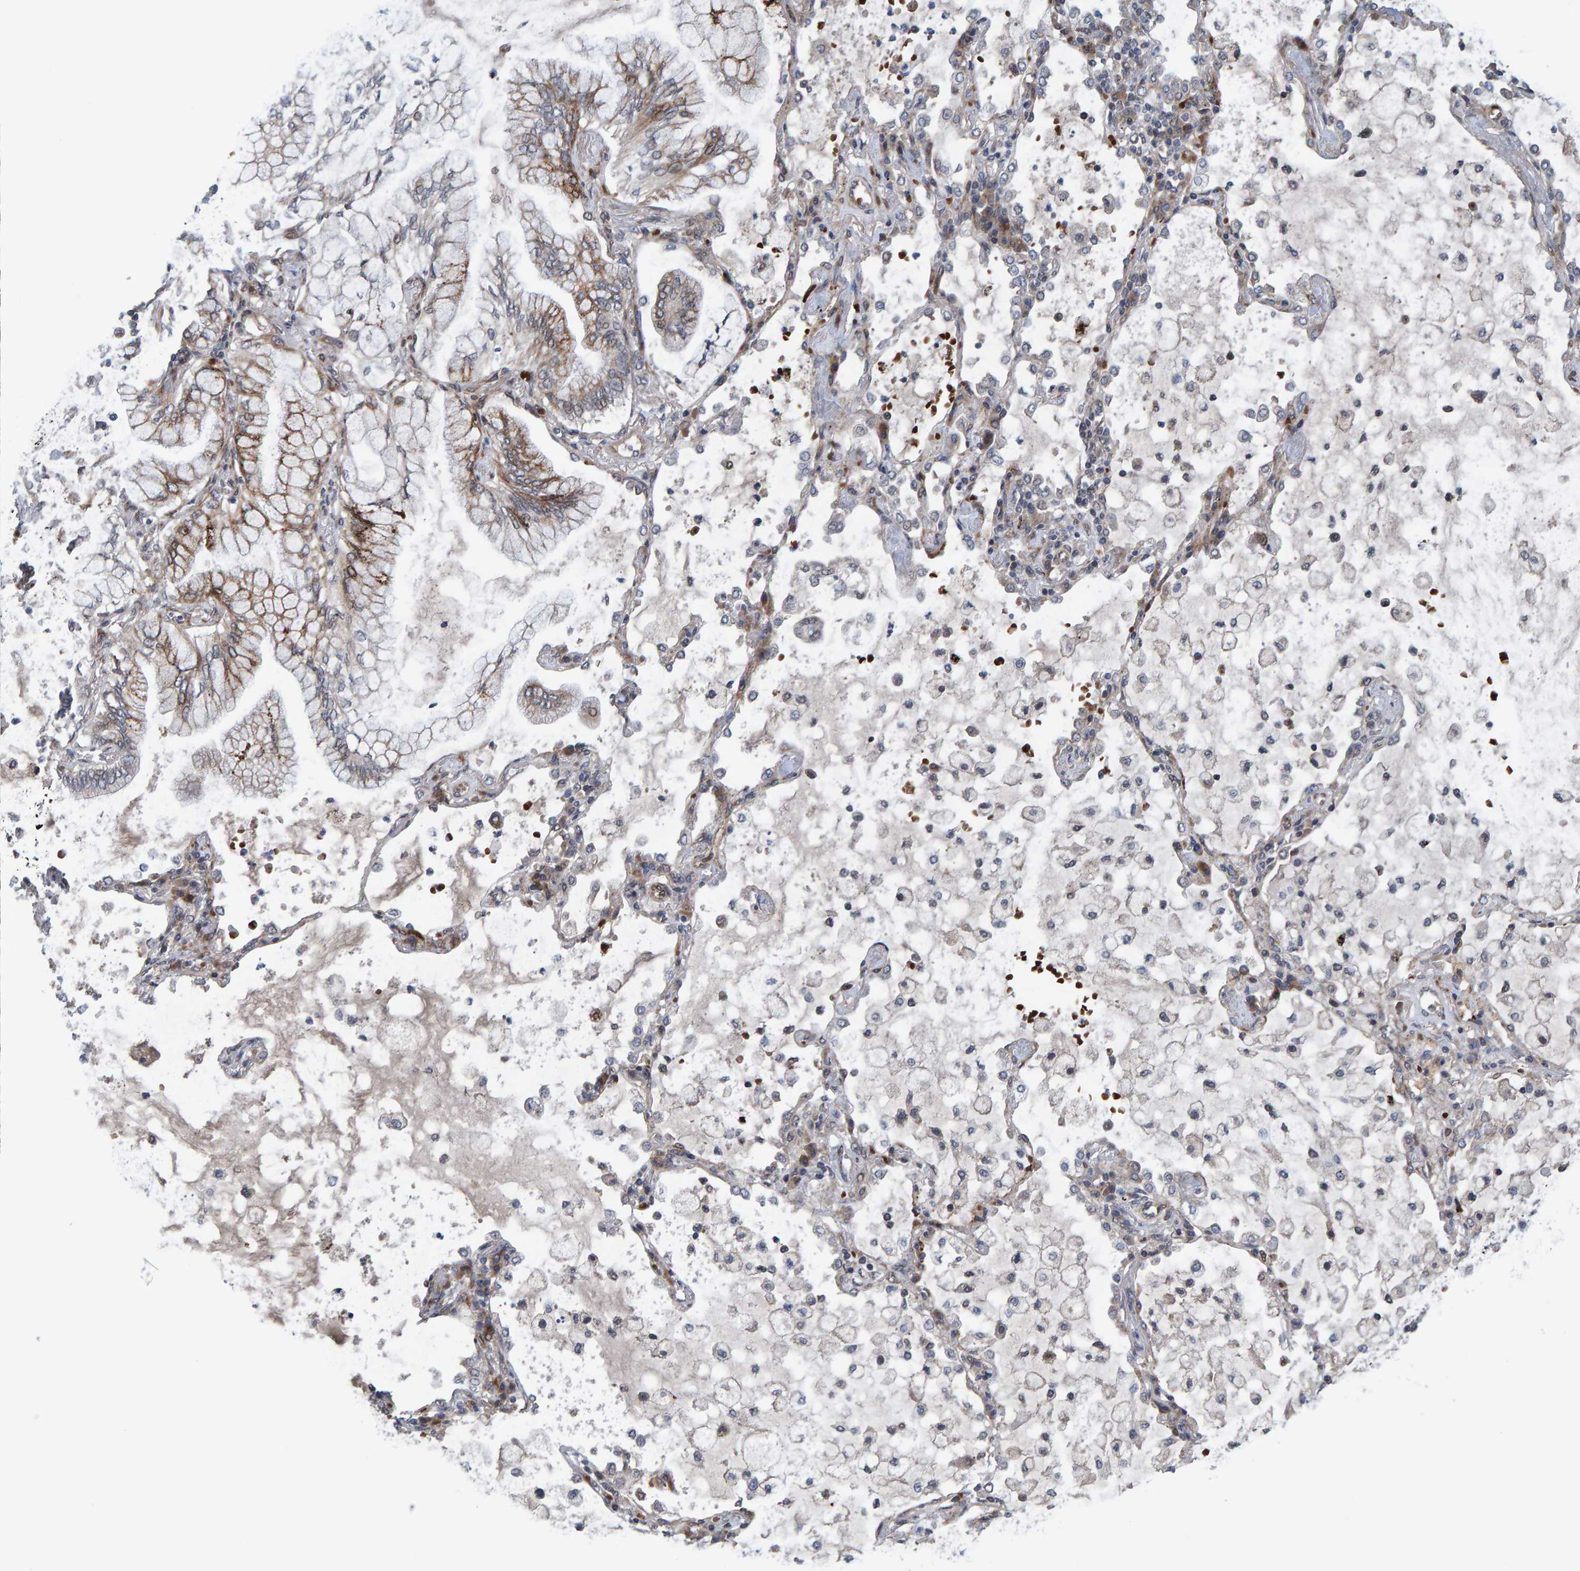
{"staining": {"intensity": "moderate", "quantity": "25%-75%", "location": "cytoplasmic/membranous"}, "tissue": "lung cancer", "cell_type": "Tumor cells", "image_type": "cancer", "snomed": [{"axis": "morphology", "description": "Adenocarcinoma, NOS"}, {"axis": "topography", "description": "Lung"}], "caption": "Immunohistochemical staining of lung adenocarcinoma displays moderate cytoplasmic/membranous protein expression in approximately 25%-75% of tumor cells. (DAB IHC, brown staining for protein, blue staining for nuclei).", "gene": "MFSD6L", "patient": {"sex": "female", "age": 70}}